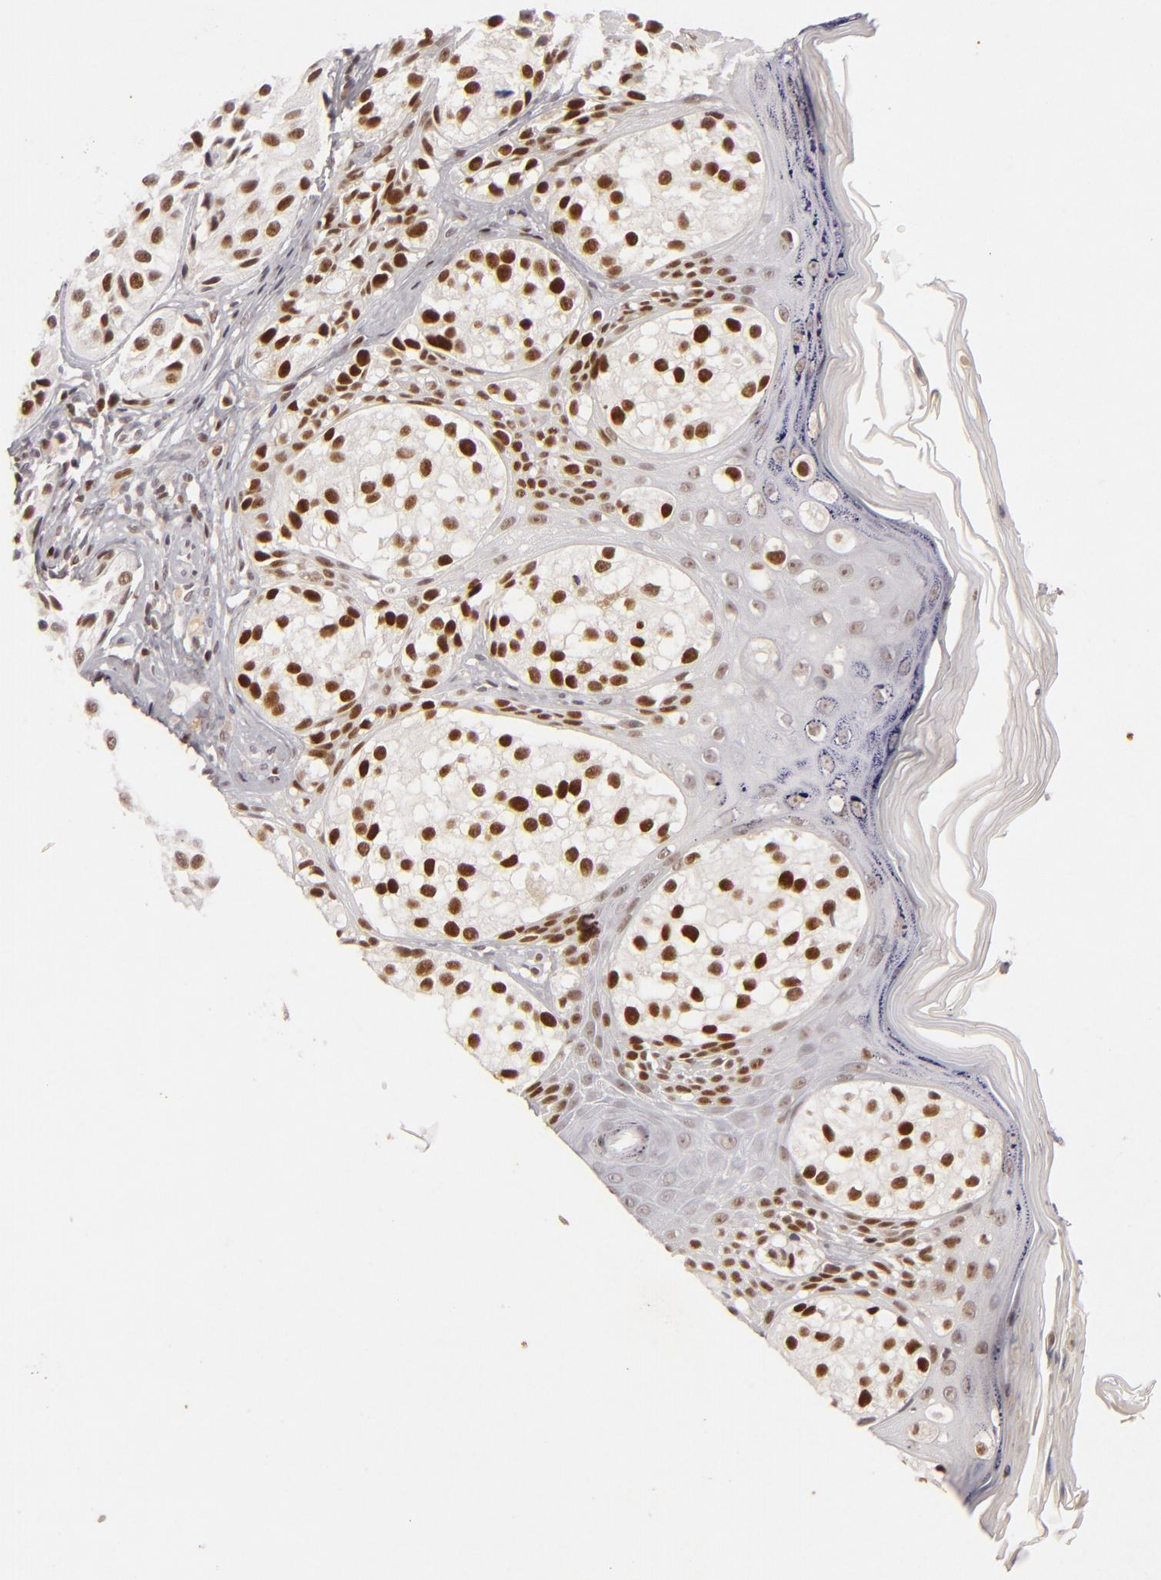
{"staining": {"intensity": "strong", "quantity": ">75%", "location": "nuclear"}, "tissue": "melanoma", "cell_type": "Tumor cells", "image_type": "cancer", "snomed": [{"axis": "morphology", "description": "Malignant melanoma, NOS"}, {"axis": "topography", "description": "Skin"}], "caption": "Malignant melanoma stained with DAB immunohistochemistry (IHC) exhibits high levels of strong nuclear expression in about >75% of tumor cells. The protein of interest is stained brown, and the nuclei are stained in blue (DAB IHC with brightfield microscopy, high magnification).", "gene": "FEN1", "patient": {"sex": "male", "age": 23}}